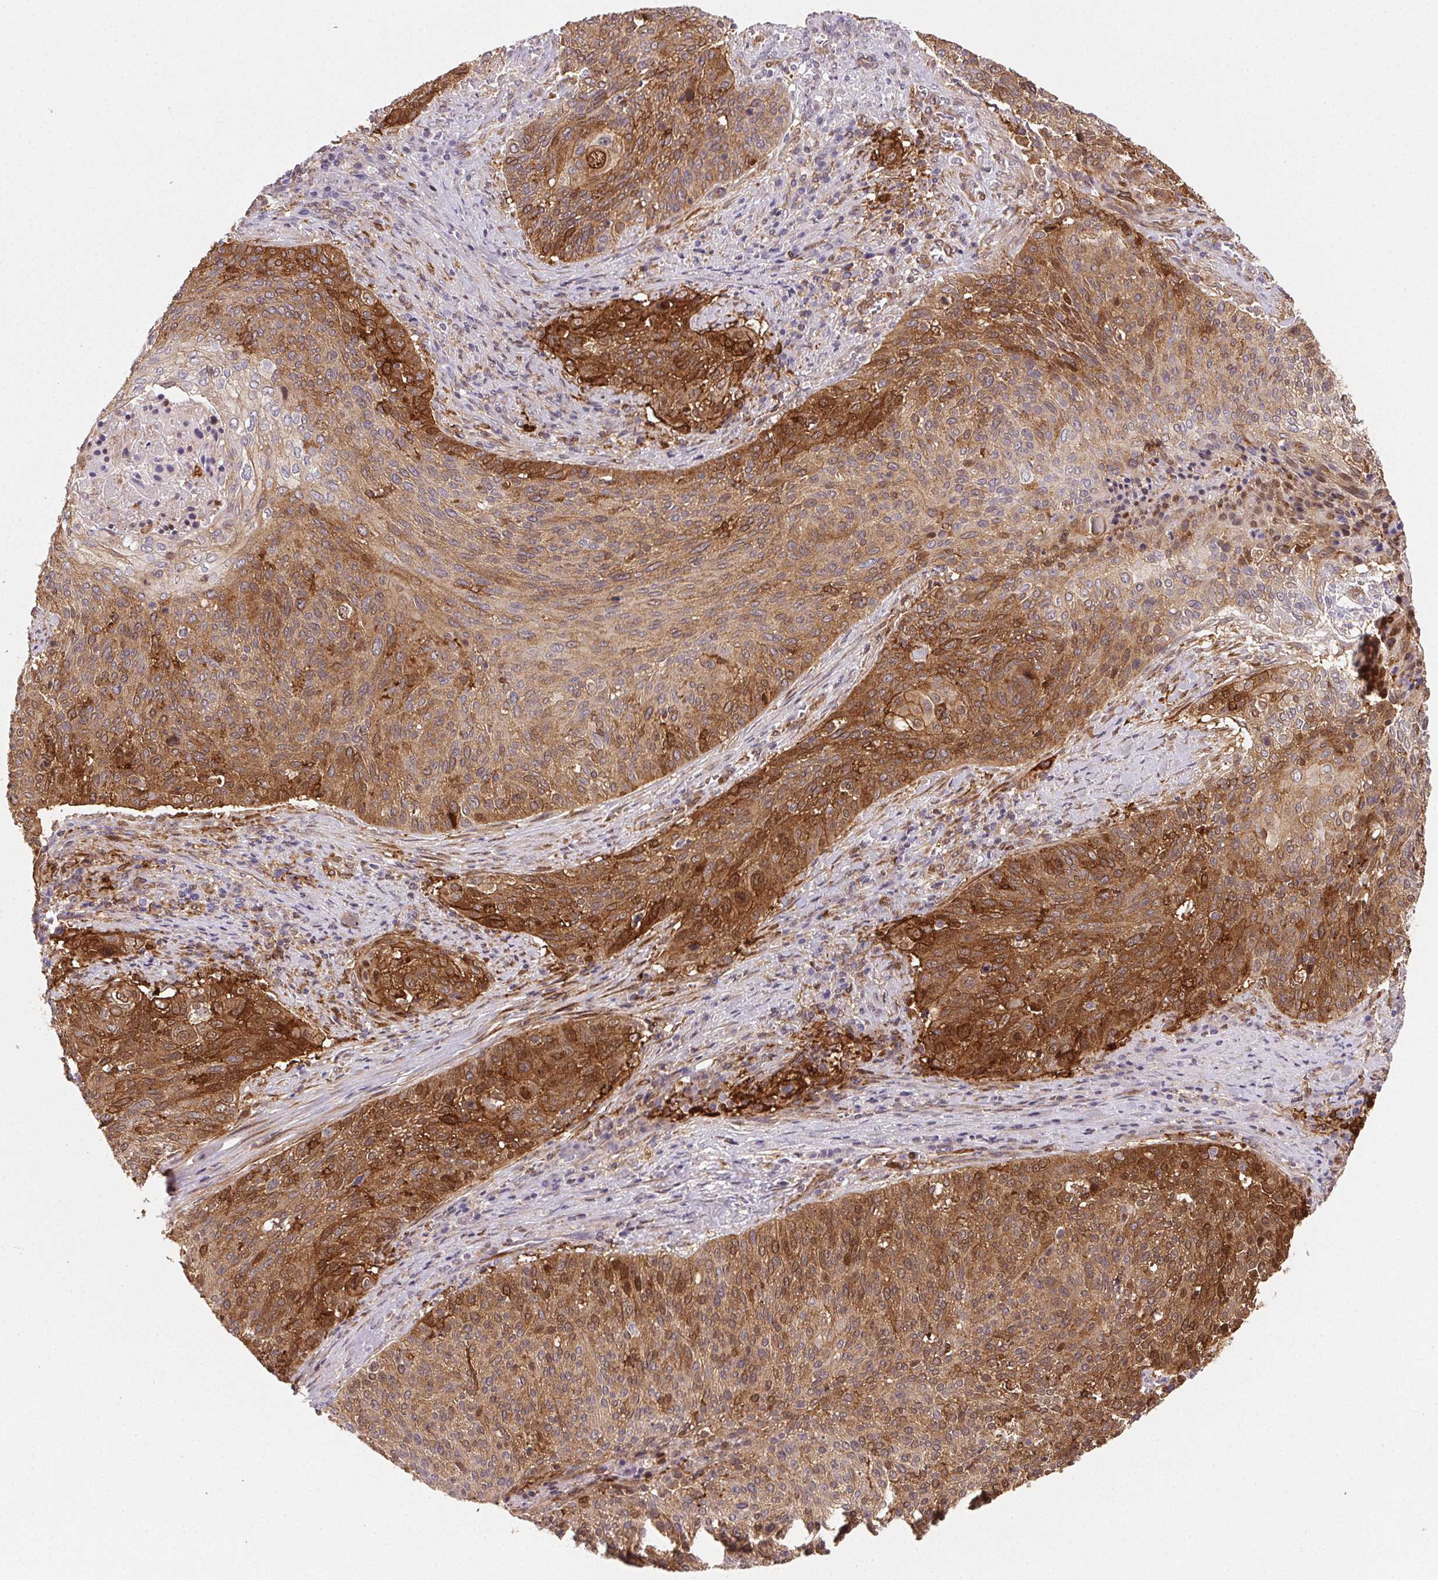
{"staining": {"intensity": "strong", "quantity": "25%-75%", "location": "cytoplasmic/membranous"}, "tissue": "cervical cancer", "cell_type": "Tumor cells", "image_type": "cancer", "snomed": [{"axis": "morphology", "description": "Squamous cell carcinoma, NOS"}, {"axis": "topography", "description": "Cervix"}], "caption": "Cervical squamous cell carcinoma stained for a protein (brown) exhibits strong cytoplasmic/membranous positive positivity in about 25%-75% of tumor cells.", "gene": "GBP1", "patient": {"sex": "female", "age": 31}}